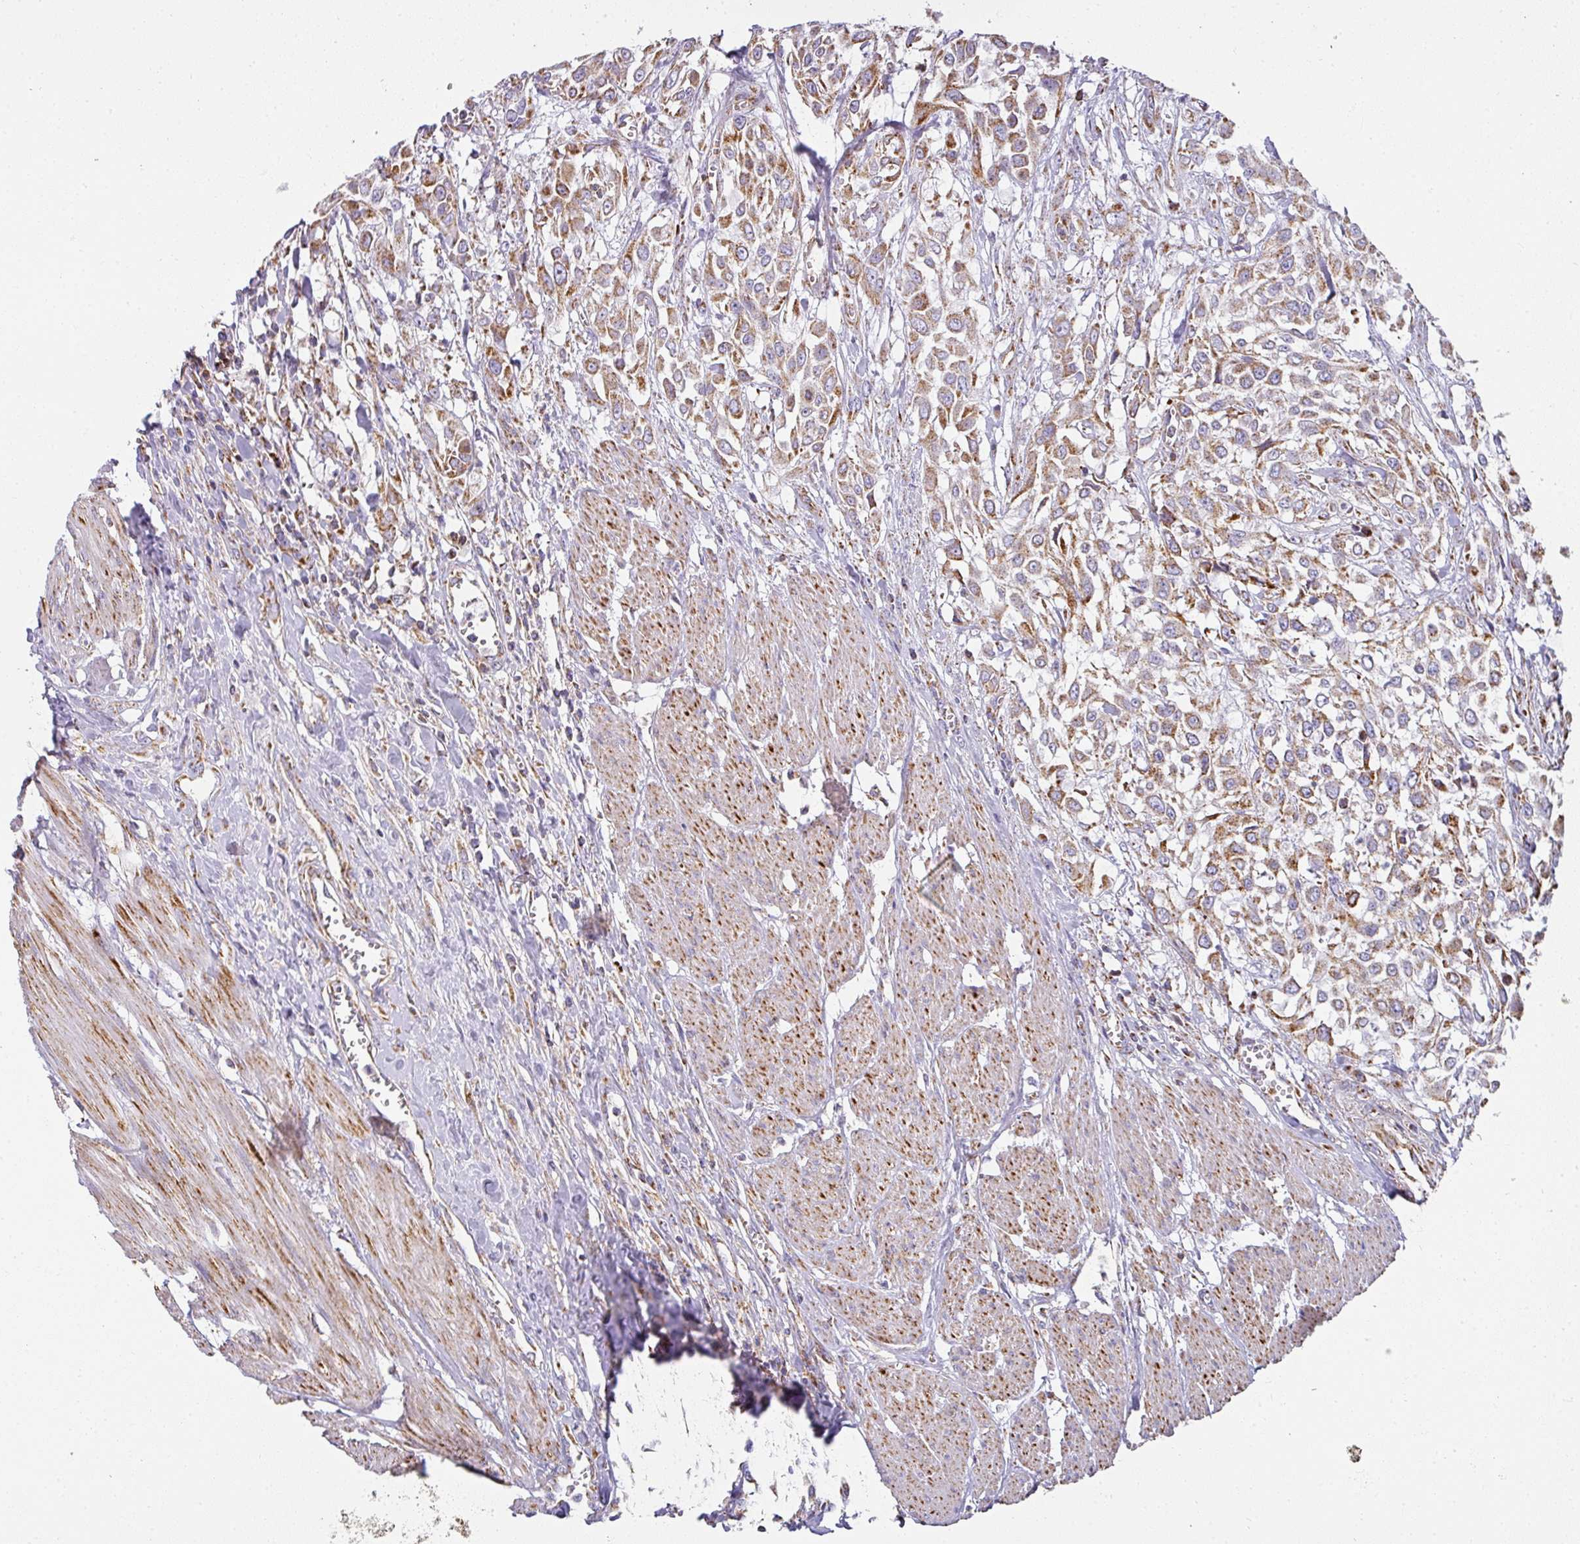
{"staining": {"intensity": "moderate", "quantity": ">75%", "location": "cytoplasmic/membranous"}, "tissue": "urothelial cancer", "cell_type": "Tumor cells", "image_type": "cancer", "snomed": [{"axis": "morphology", "description": "Urothelial carcinoma, High grade"}, {"axis": "topography", "description": "Urinary bladder"}], "caption": "The histopathology image reveals a brown stain indicating the presence of a protein in the cytoplasmic/membranous of tumor cells in urothelial cancer.", "gene": "UQCRFS1", "patient": {"sex": "male", "age": 57}}